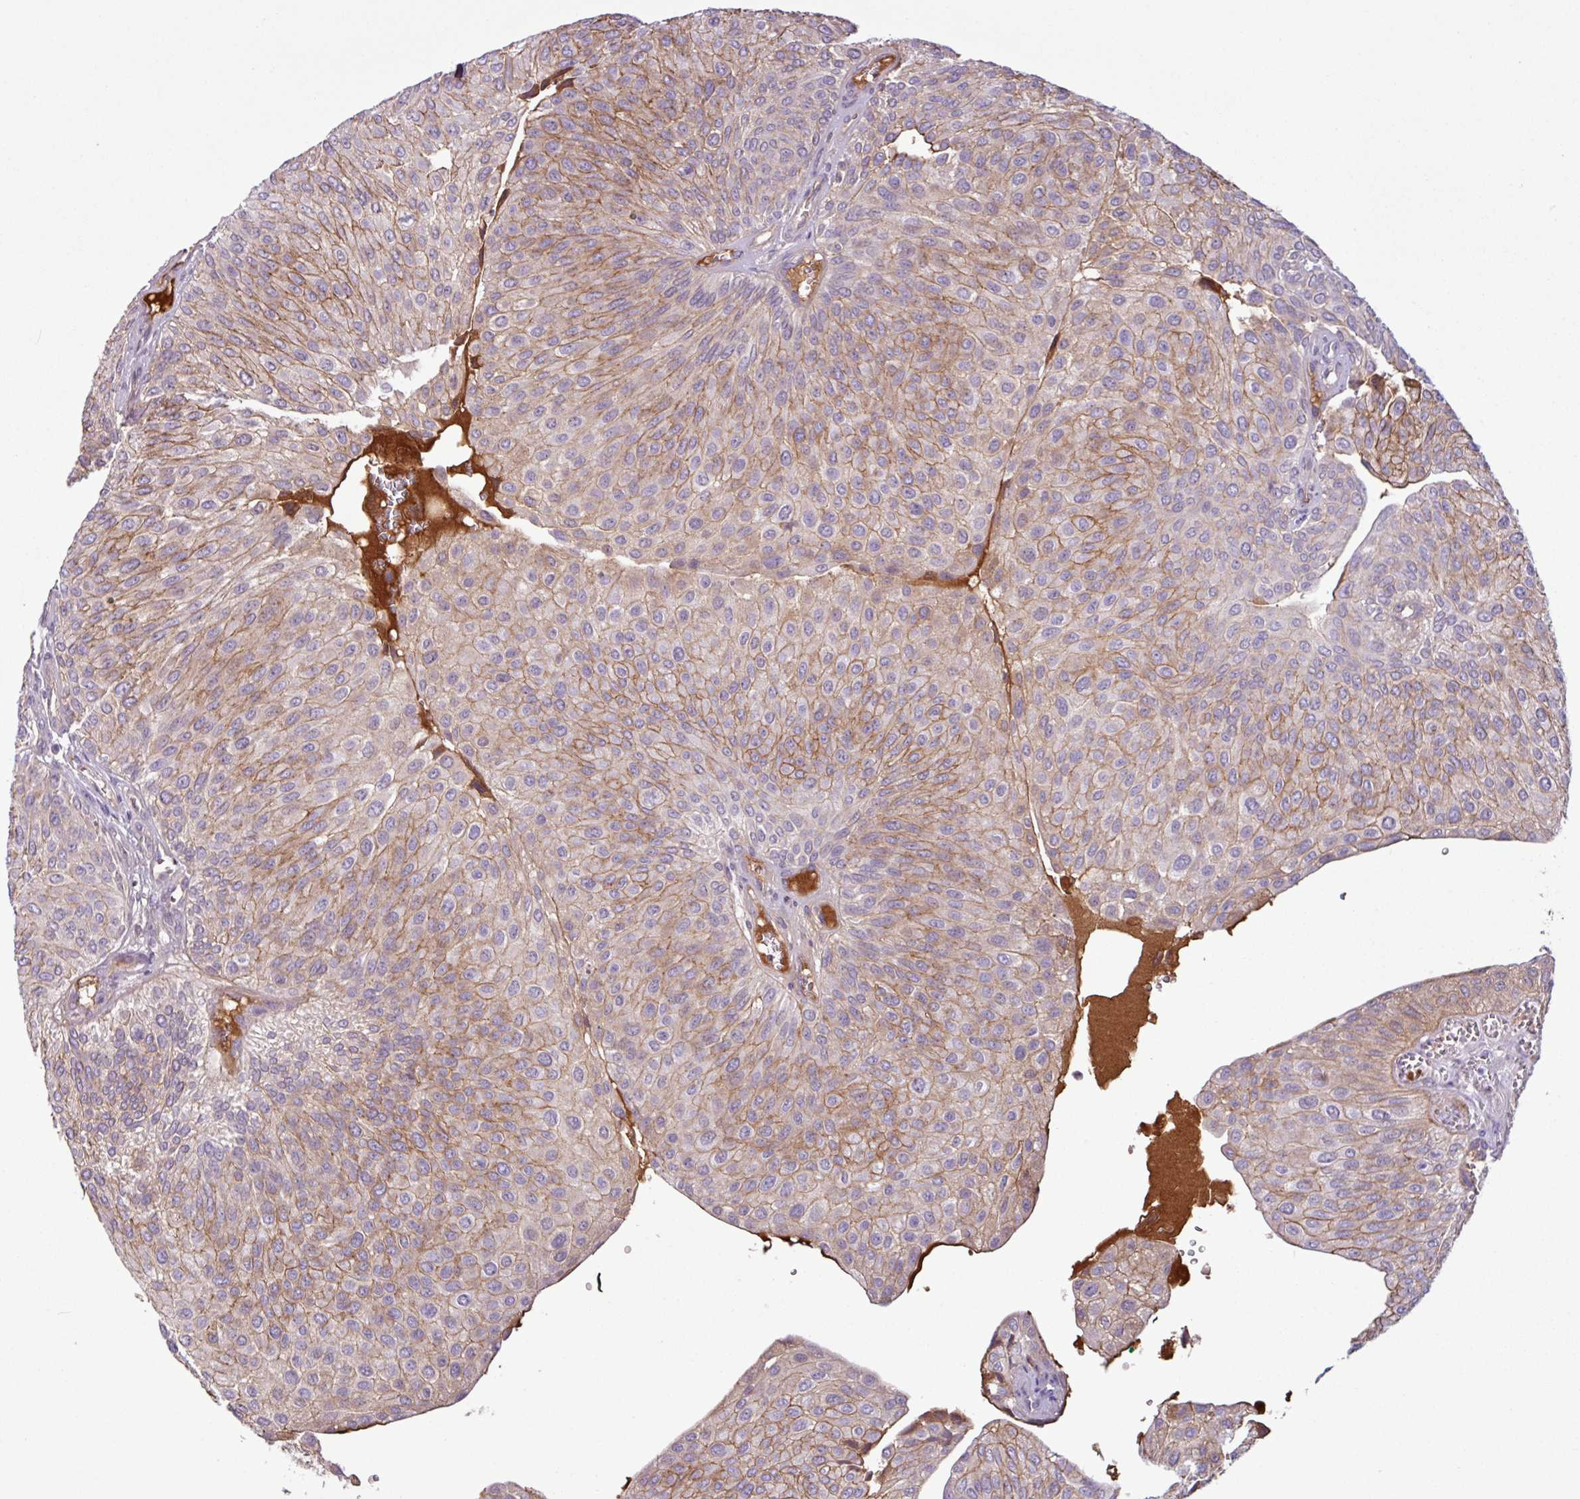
{"staining": {"intensity": "moderate", "quantity": ">75%", "location": "cytoplasmic/membranous"}, "tissue": "urothelial cancer", "cell_type": "Tumor cells", "image_type": "cancer", "snomed": [{"axis": "morphology", "description": "Urothelial carcinoma, NOS"}, {"axis": "topography", "description": "Urinary bladder"}], "caption": "IHC histopathology image of human urothelial cancer stained for a protein (brown), which exhibits medium levels of moderate cytoplasmic/membranous staining in approximately >75% of tumor cells.", "gene": "C4B", "patient": {"sex": "male", "age": 67}}